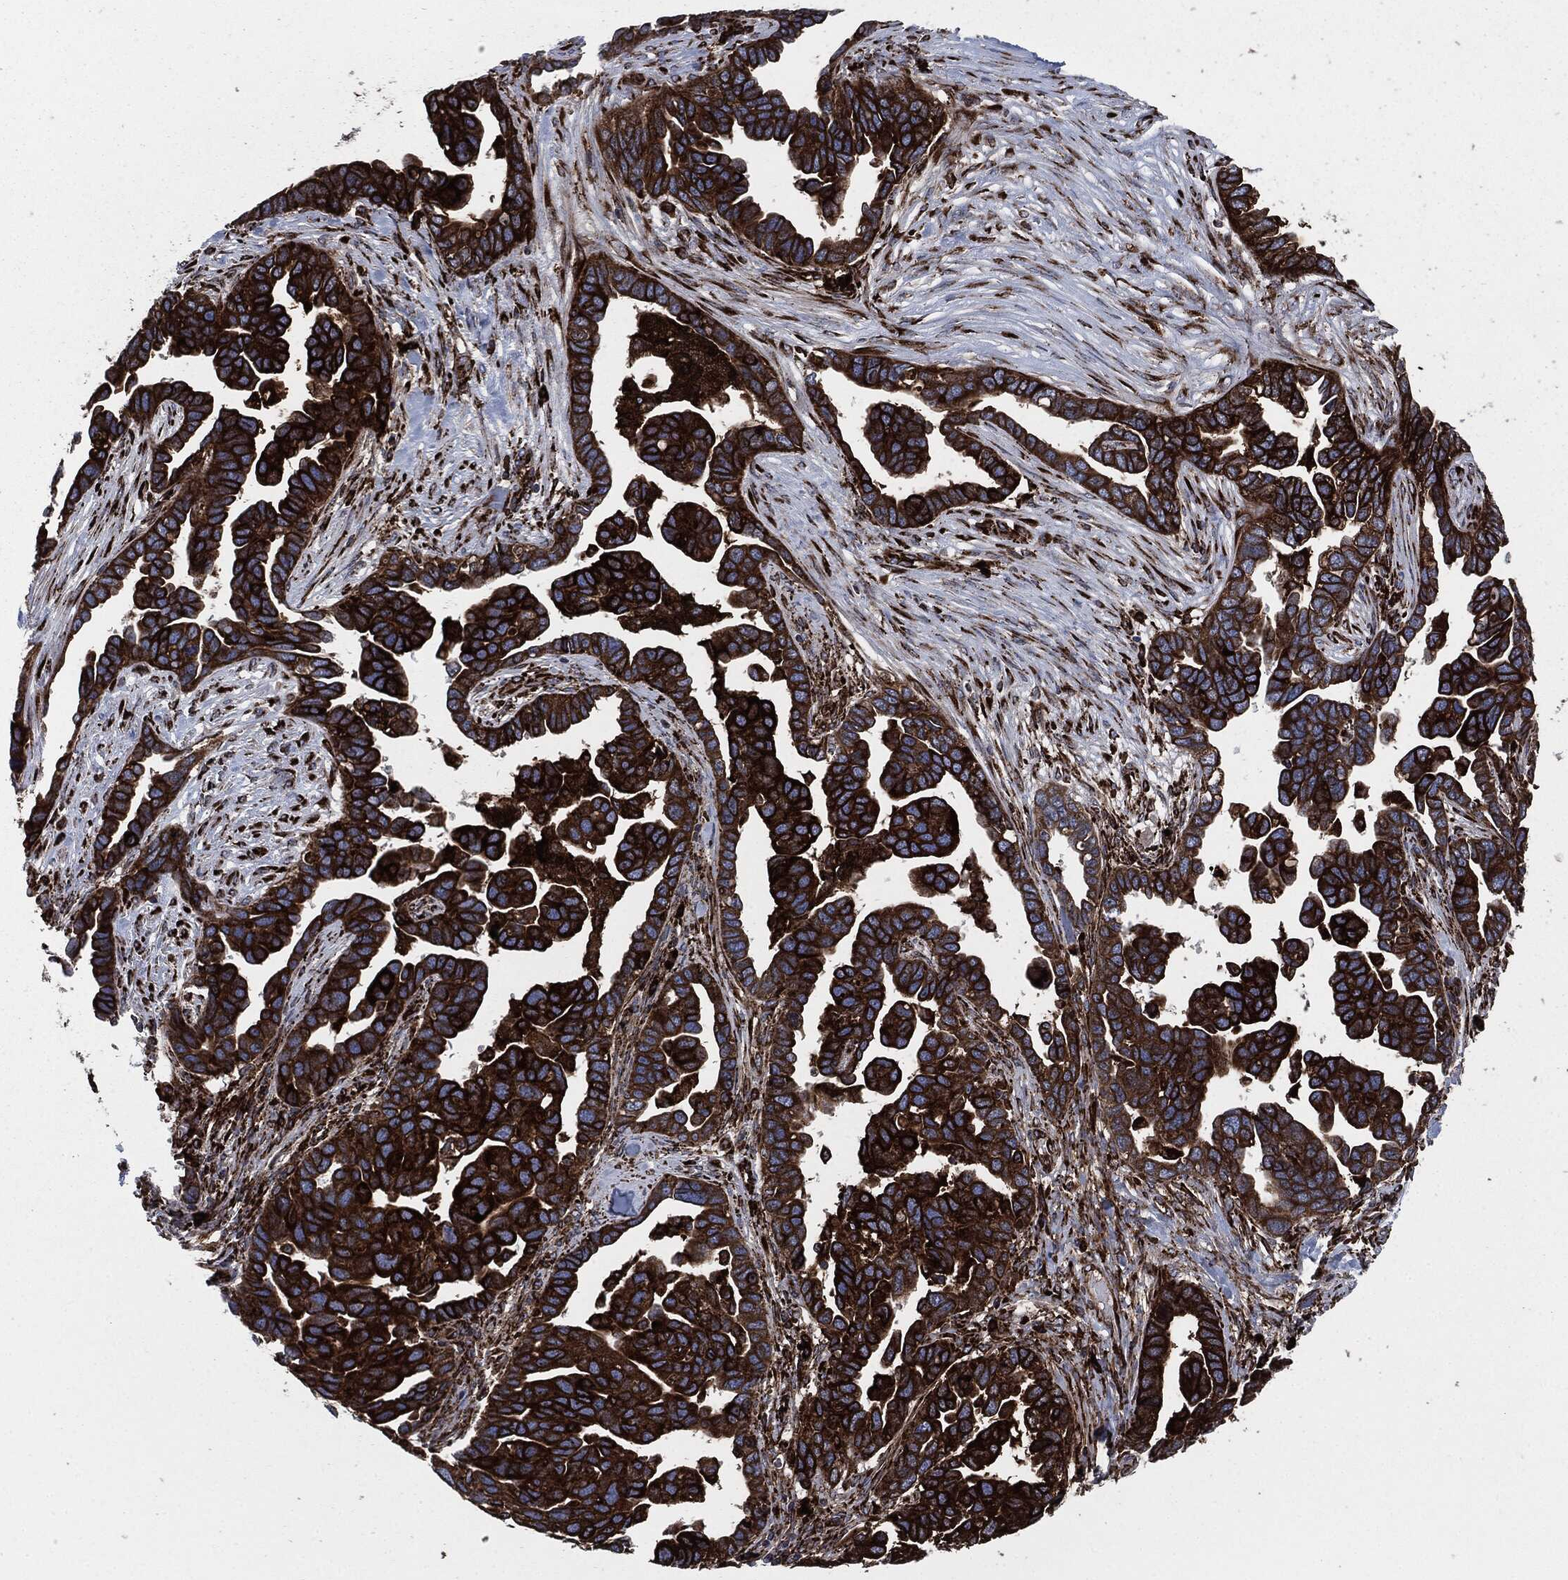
{"staining": {"intensity": "strong", "quantity": ">75%", "location": "cytoplasmic/membranous"}, "tissue": "ovarian cancer", "cell_type": "Tumor cells", "image_type": "cancer", "snomed": [{"axis": "morphology", "description": "Cystadenocarcinoma, serous, NOS"}, {"axis": "topography", "description": "Ovary"}], "caption": "Ovarian cancer (serous cystadenocarcinoma) stained with DAB immunohistochemistry (IHC) exhibits high levels of strong cytoplasmic/membranous staining in approximately >75% of tumor cells. Using DAB (brown) and hematoxylin (blue) stains, captured at high magnification using brightfield microscopy.", "gene": "CALR", "patient": {"sex": "female", "age": 54}}